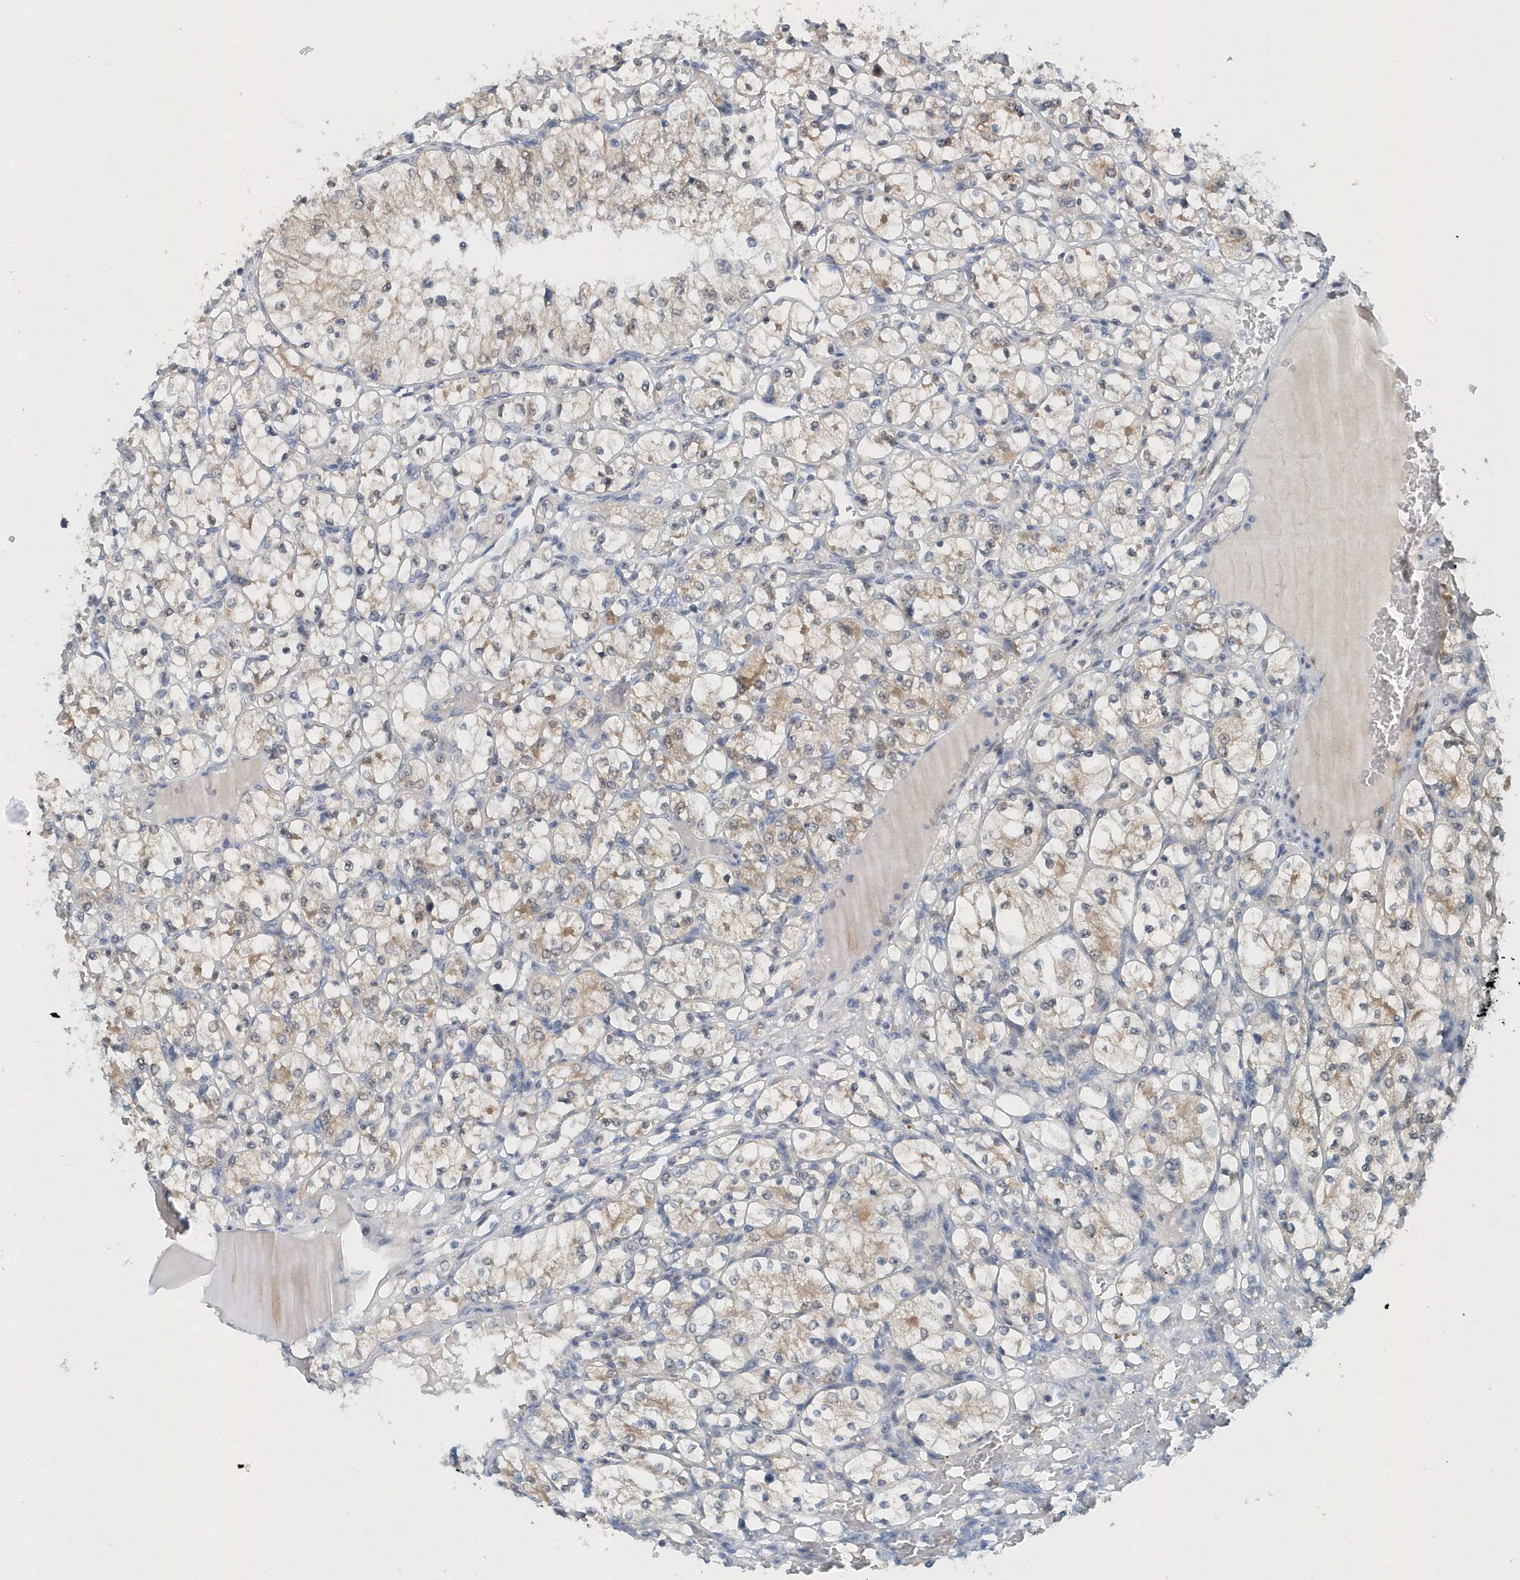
{"staining": {"intensity": "weak", "quantity": "25%-75%", "location": "cytoplasmic/membranous"}, "tissue": "renal cancer", "cell_type": "Tumor cells", "image_type": "cancer", "snomed": [{"axis": "morphology", "description": "Adenocarcinoma, NOS"}, {"axis": "topography", "description": "Kidney"}], "caption": "Immunohistochemical staining of adenocarcinoma (renal) displays low levels of weak cytoplasmic/membranous protein staining in approximately 25%-75% of tumor cells. (IHC, brightfield microscopy, high magnification).", "gene": "PFN2", "patient": {"sex": "female", "age": 69}}